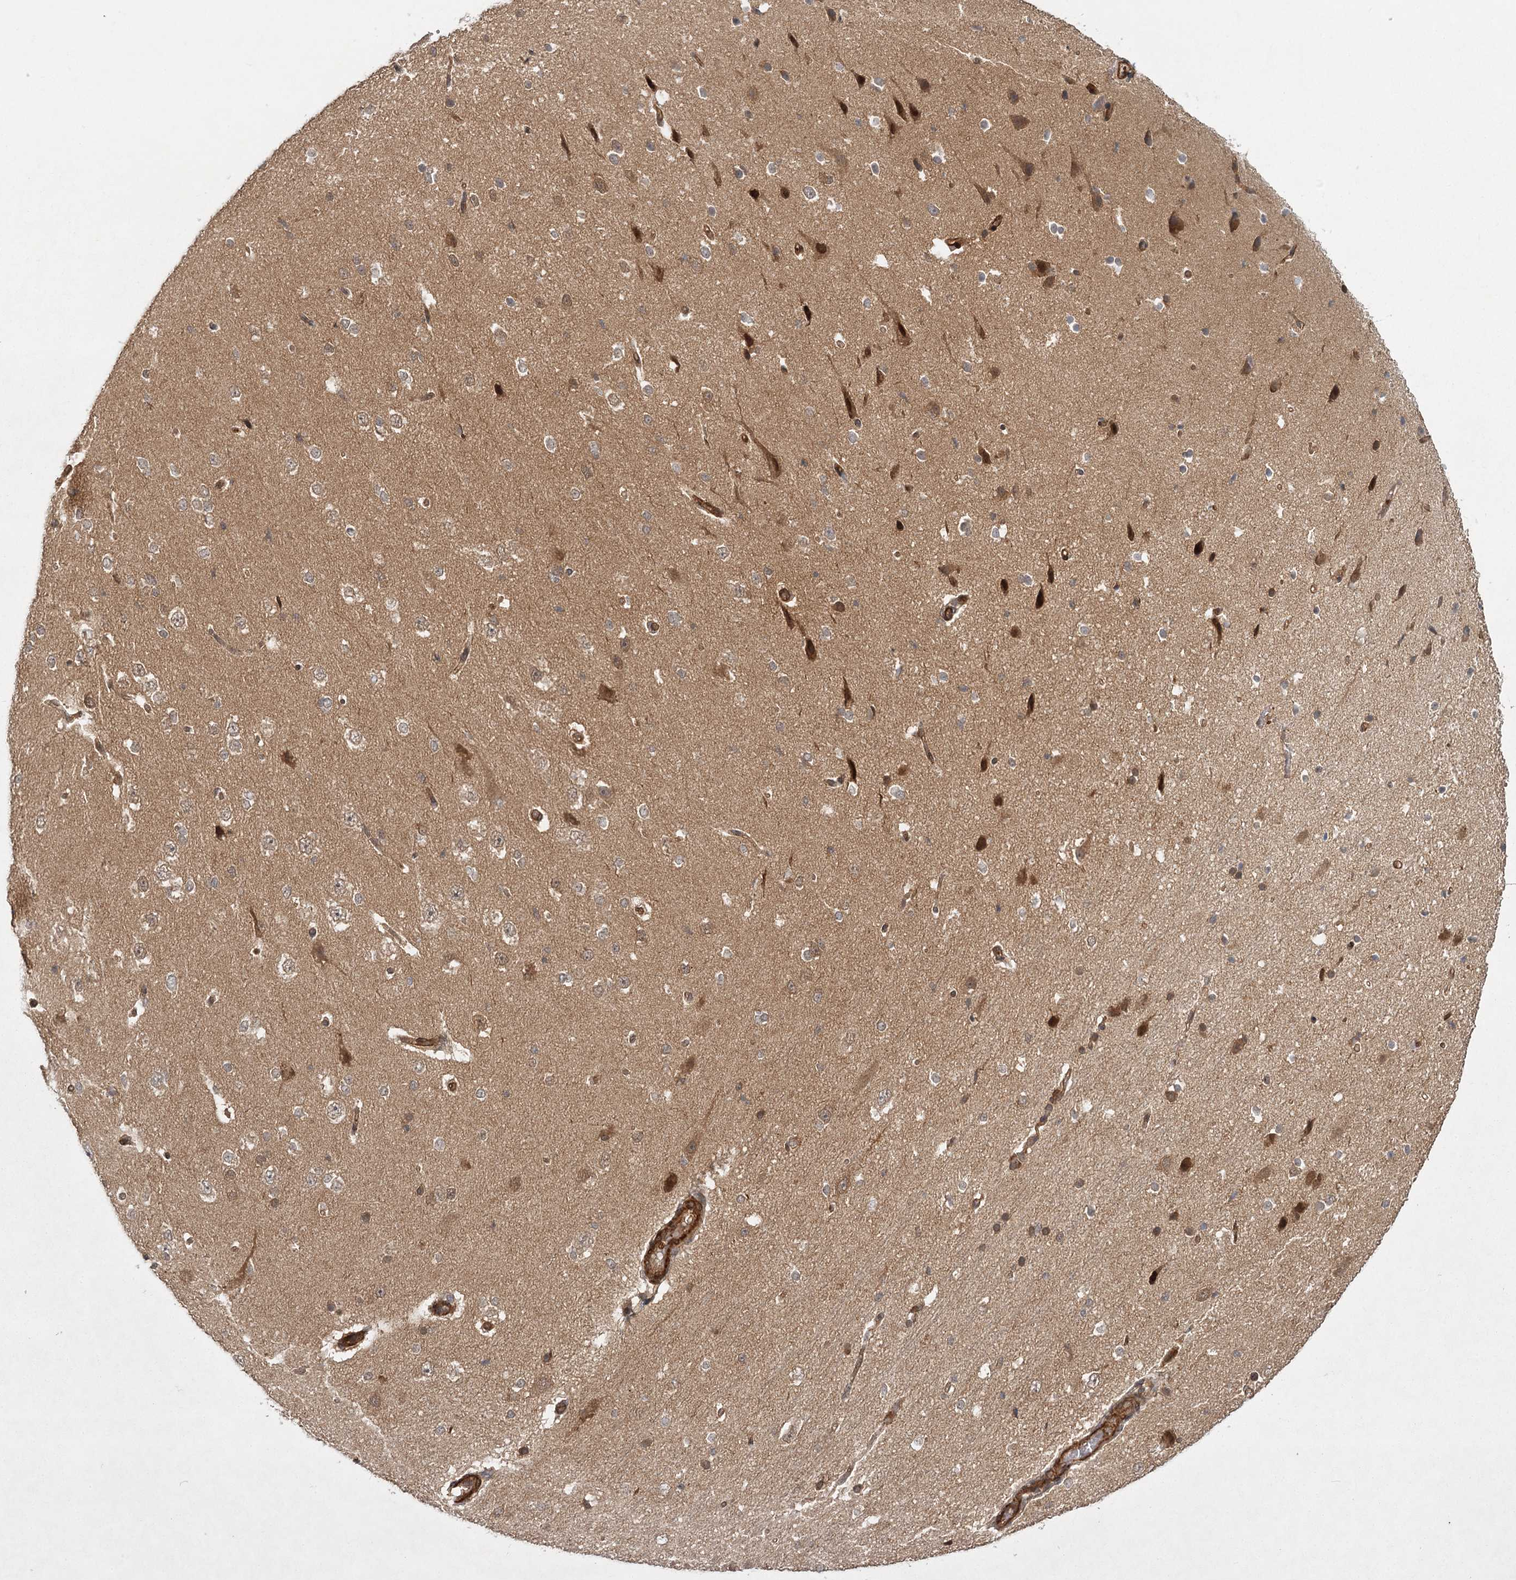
{"staining": {"intensity": "moderate", "quantity": ">75%", "location": "cytoplasmic/membranous"}, "tissue": "cerebral cortex", "cell_type": "Endothelial cells", "image_type": "normal", "snomed": [{"axis": "morphology", "description": "Normal tissue, NOS"}, {"axis": "morphology", "description": "Developmental malformation"}, {"axis": "topography", "description": "Cerebral cortex"}], "caption": "Immunohistochemical staining of benign human cerebral cortex demonstrates moderate cytoplasmic/membranous protein expression in about >75% of endothelial cells. The protein is shown in brown color, while the nuclei are stained blue.", "gene": "MDFIC", "patient": {"sex": "female", "age": 30}}